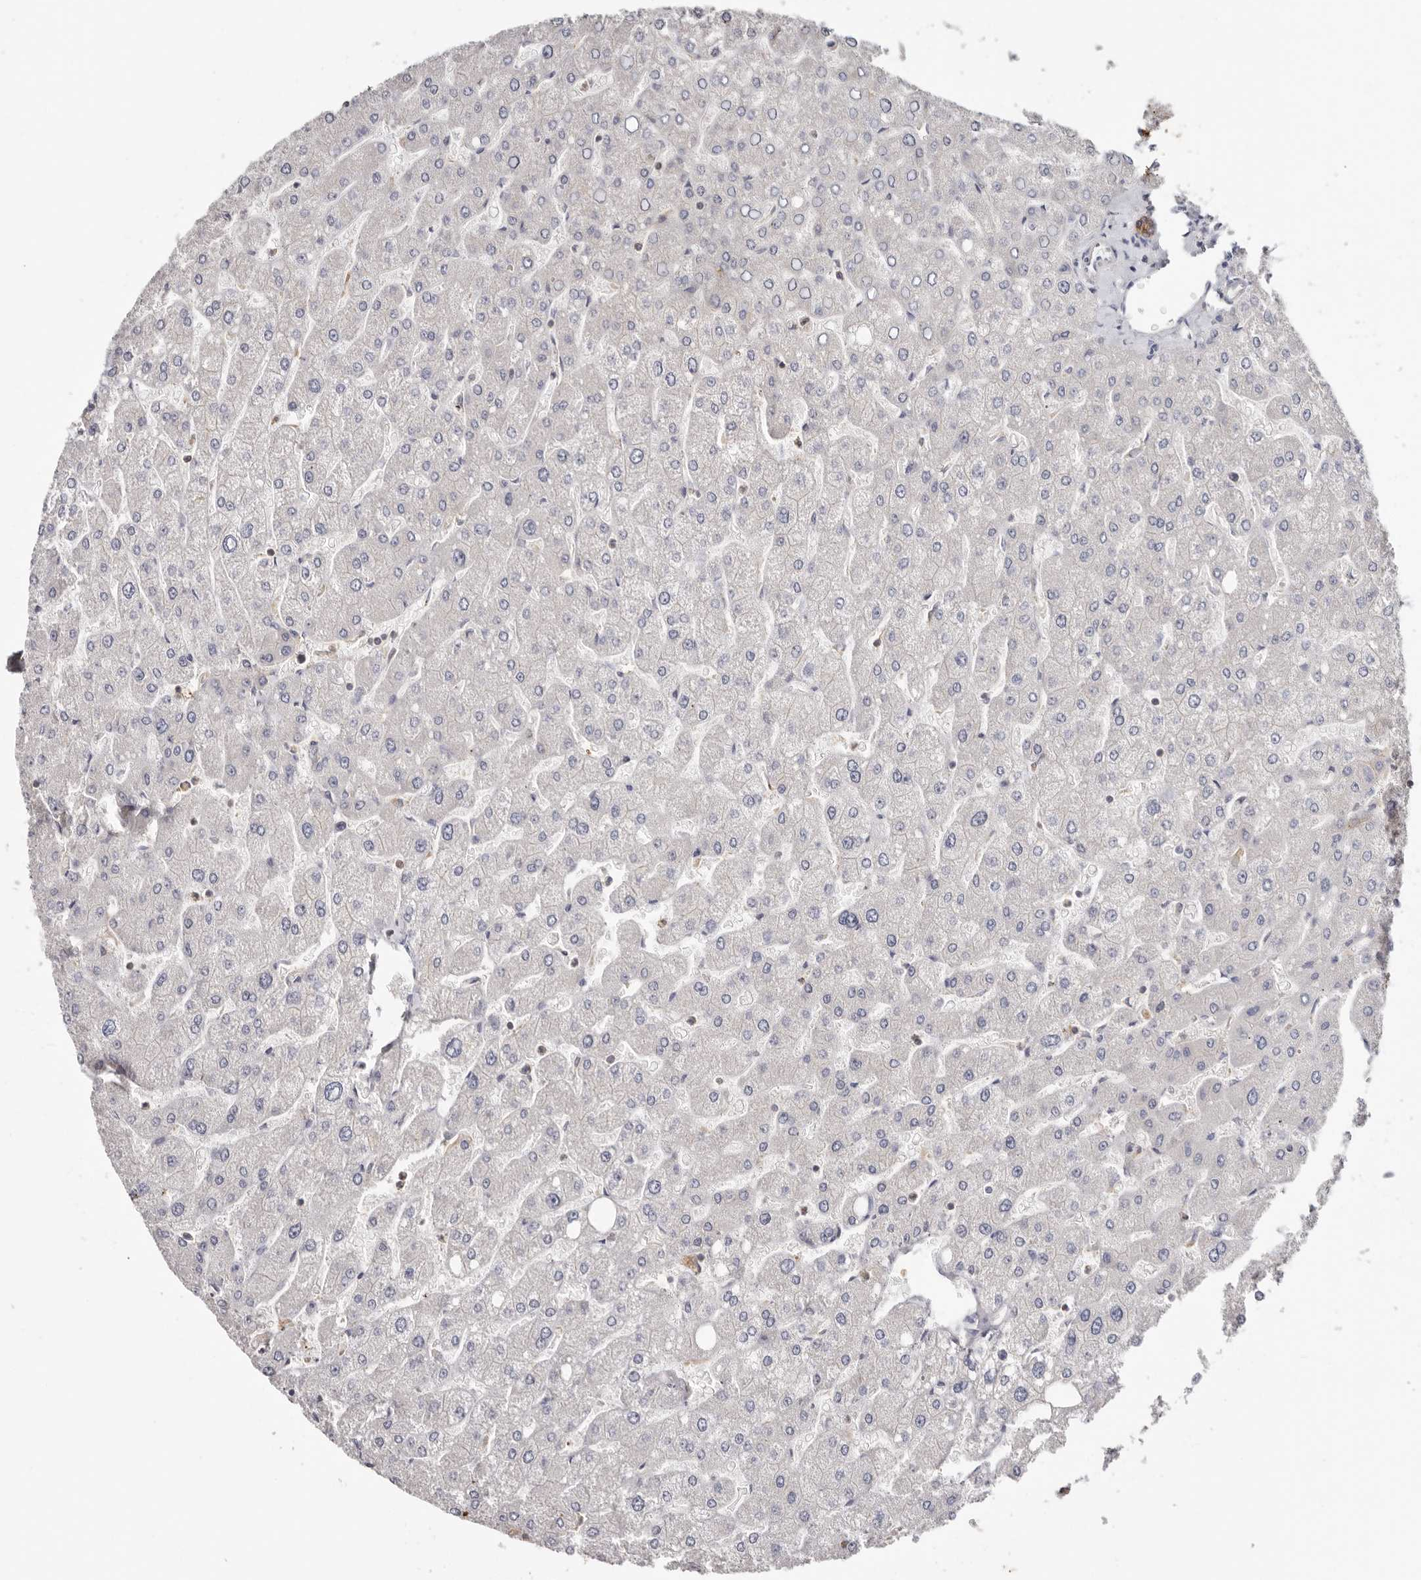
{"staining": {"intensity": "moderate", "quantity": ">75%", "location": "cytoplasmic/membranous"}, "tissue": "liver", "cell_type": "Cholangiocytes", "image_type": "normal", "snomed": [{"axis": "morphology", "description": "Normal tissue, NOS"}, {"axis": "topography", "description": "Liver"}], "caption": "Cholangiocytes show medium levels of moderate cytoplasmic/membranous staining in about >75% of cells in unremarkable human liver. (DAB (3,3'-diaminobenzidine) = brown stain, brightfield microscopy at high magnification).", "gene": "S100A14", "patient": {"sex": "male", "age": 55}}